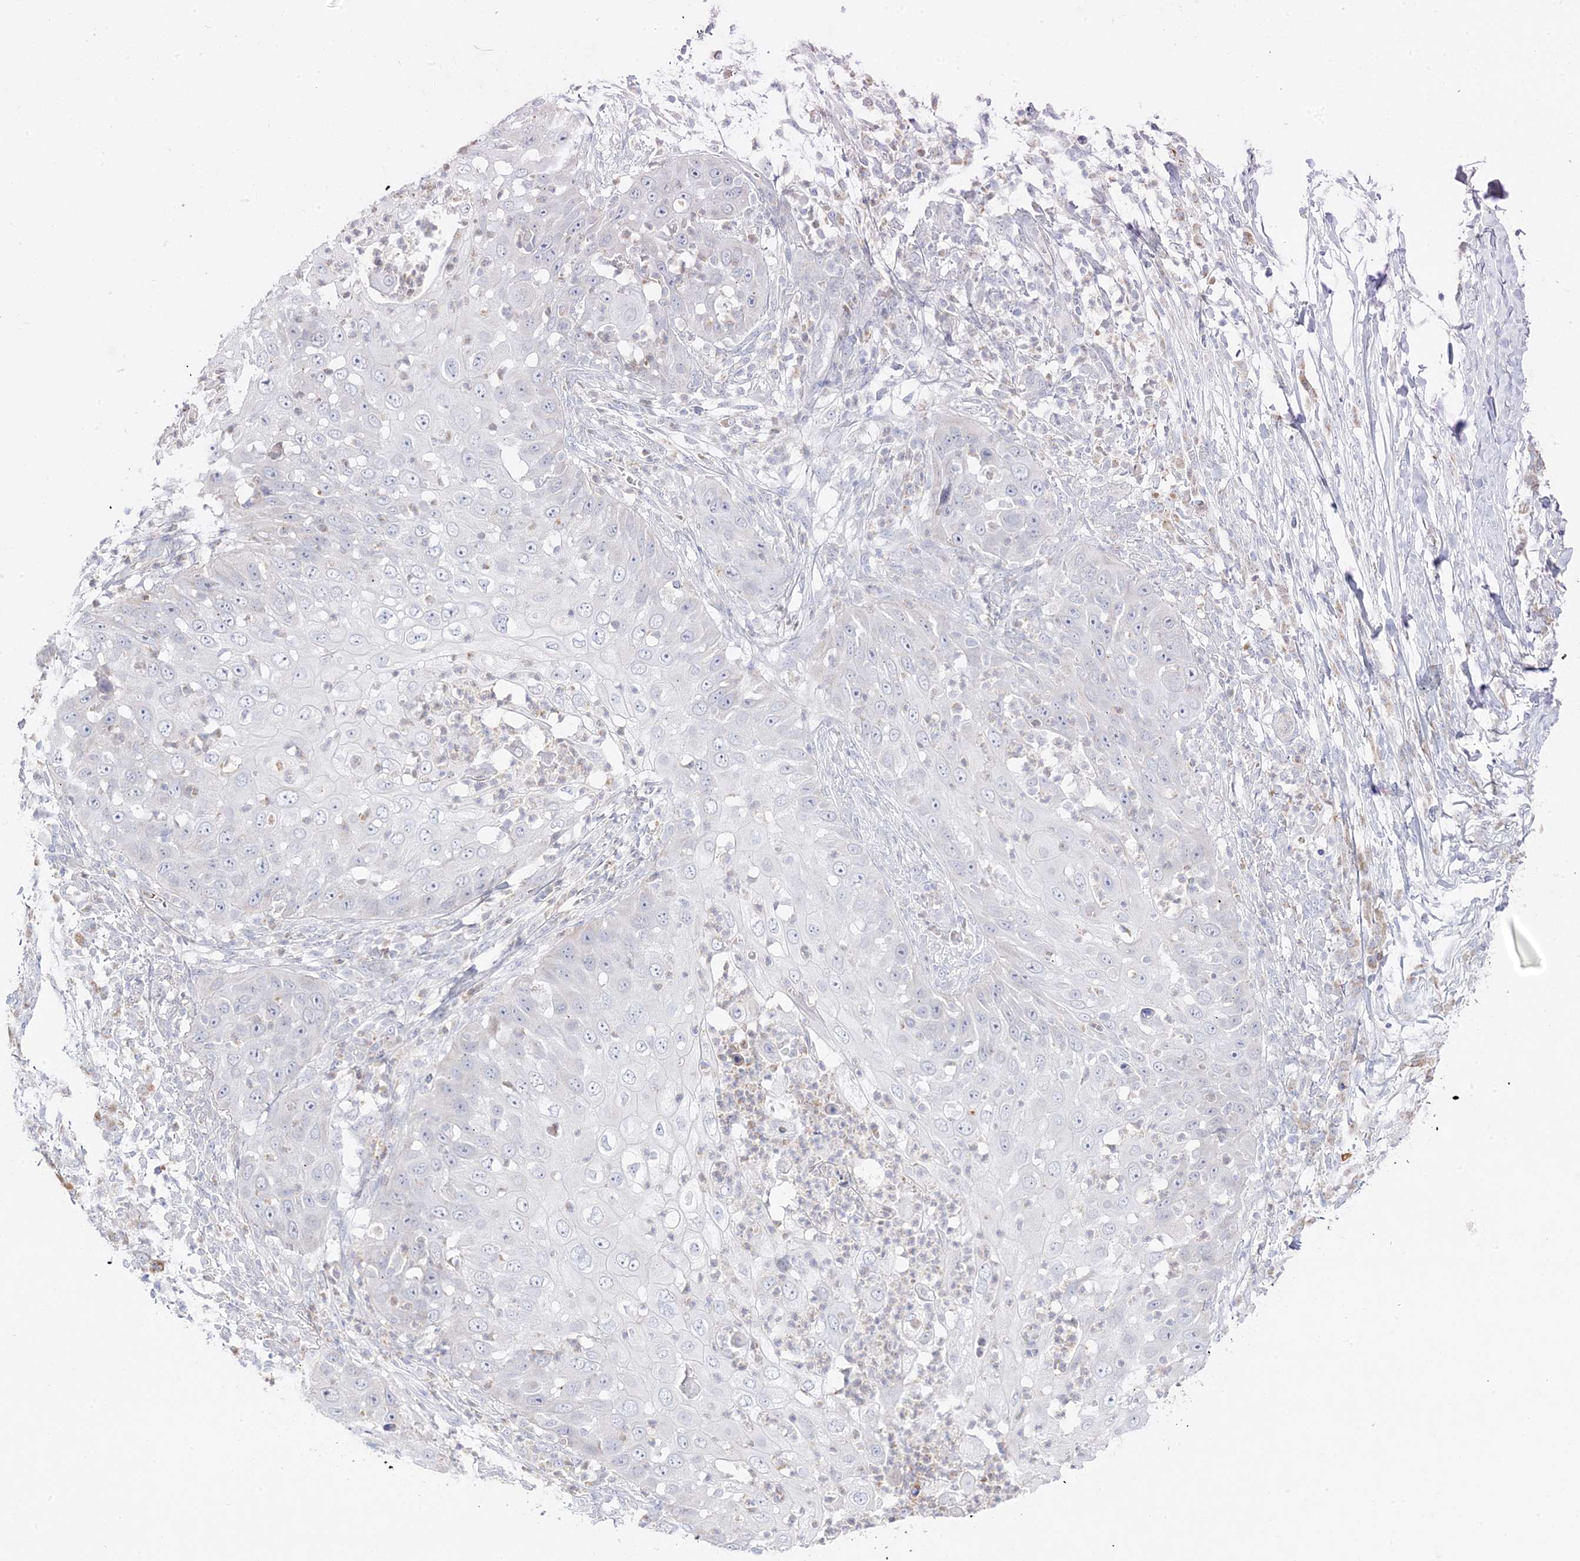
{"staining": {"intensity": "negative", "quantity": "none", "location": "none"}, "tissue": "skin cancer", "cell_type": "Tumor cells", "image_type": "cancer", "snomed": [{"axis": "morphology", "description": "Squamous cell carcinoma, NOS"}, {"axis": "topography", "description": "Skin"}], "caption": "The immunohistochemistry (IHC) histopathology image has no significant positivity in tumor cells of skin cancer tissue. (DAB immunohistochemistry (IHC), high magnification).", "gene": "TRANK1", "patient": {"sex": "female", "age": 44}}